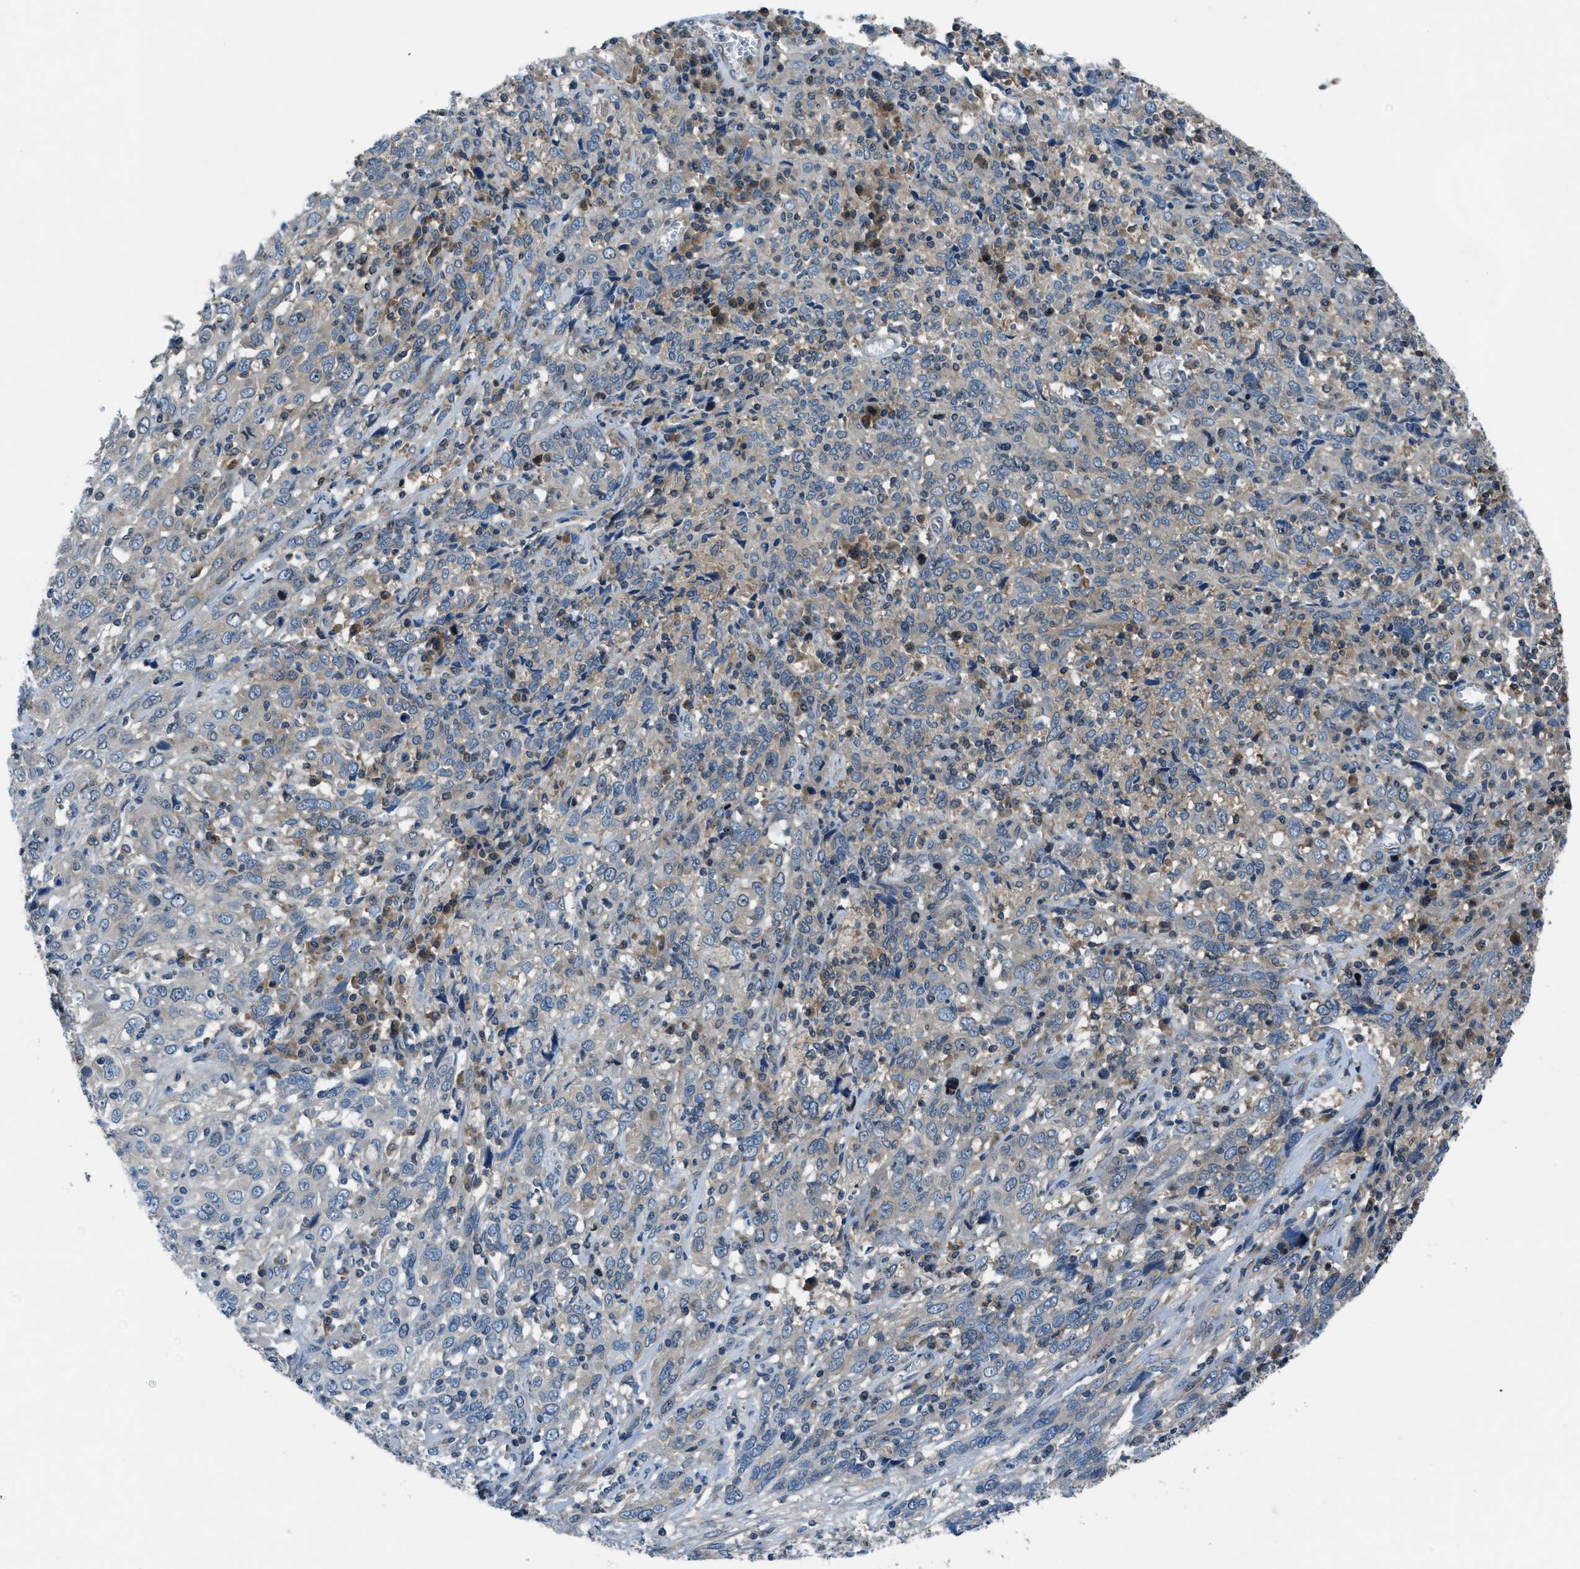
{"staining": {"intensity": "weak", "quantity": "<25%", "location": "cytoplasmic/membranous"}, "tissue": "cervical cancer", "cell_type": "Tumor cells", "image_type": "cancer", "snomed": [{"axis": "morphology", "description": "Squamous cell carcinoma, NOS"}, {"axis": "topography", "description": "Cervix"}], "caption": "This is an immunohistochemistry (IHC) micrograph of cervical cancer. There is no staining in tumor cells.", "gene": "ARFGAP2", "patient": {"sex": "female", "age": 46}}